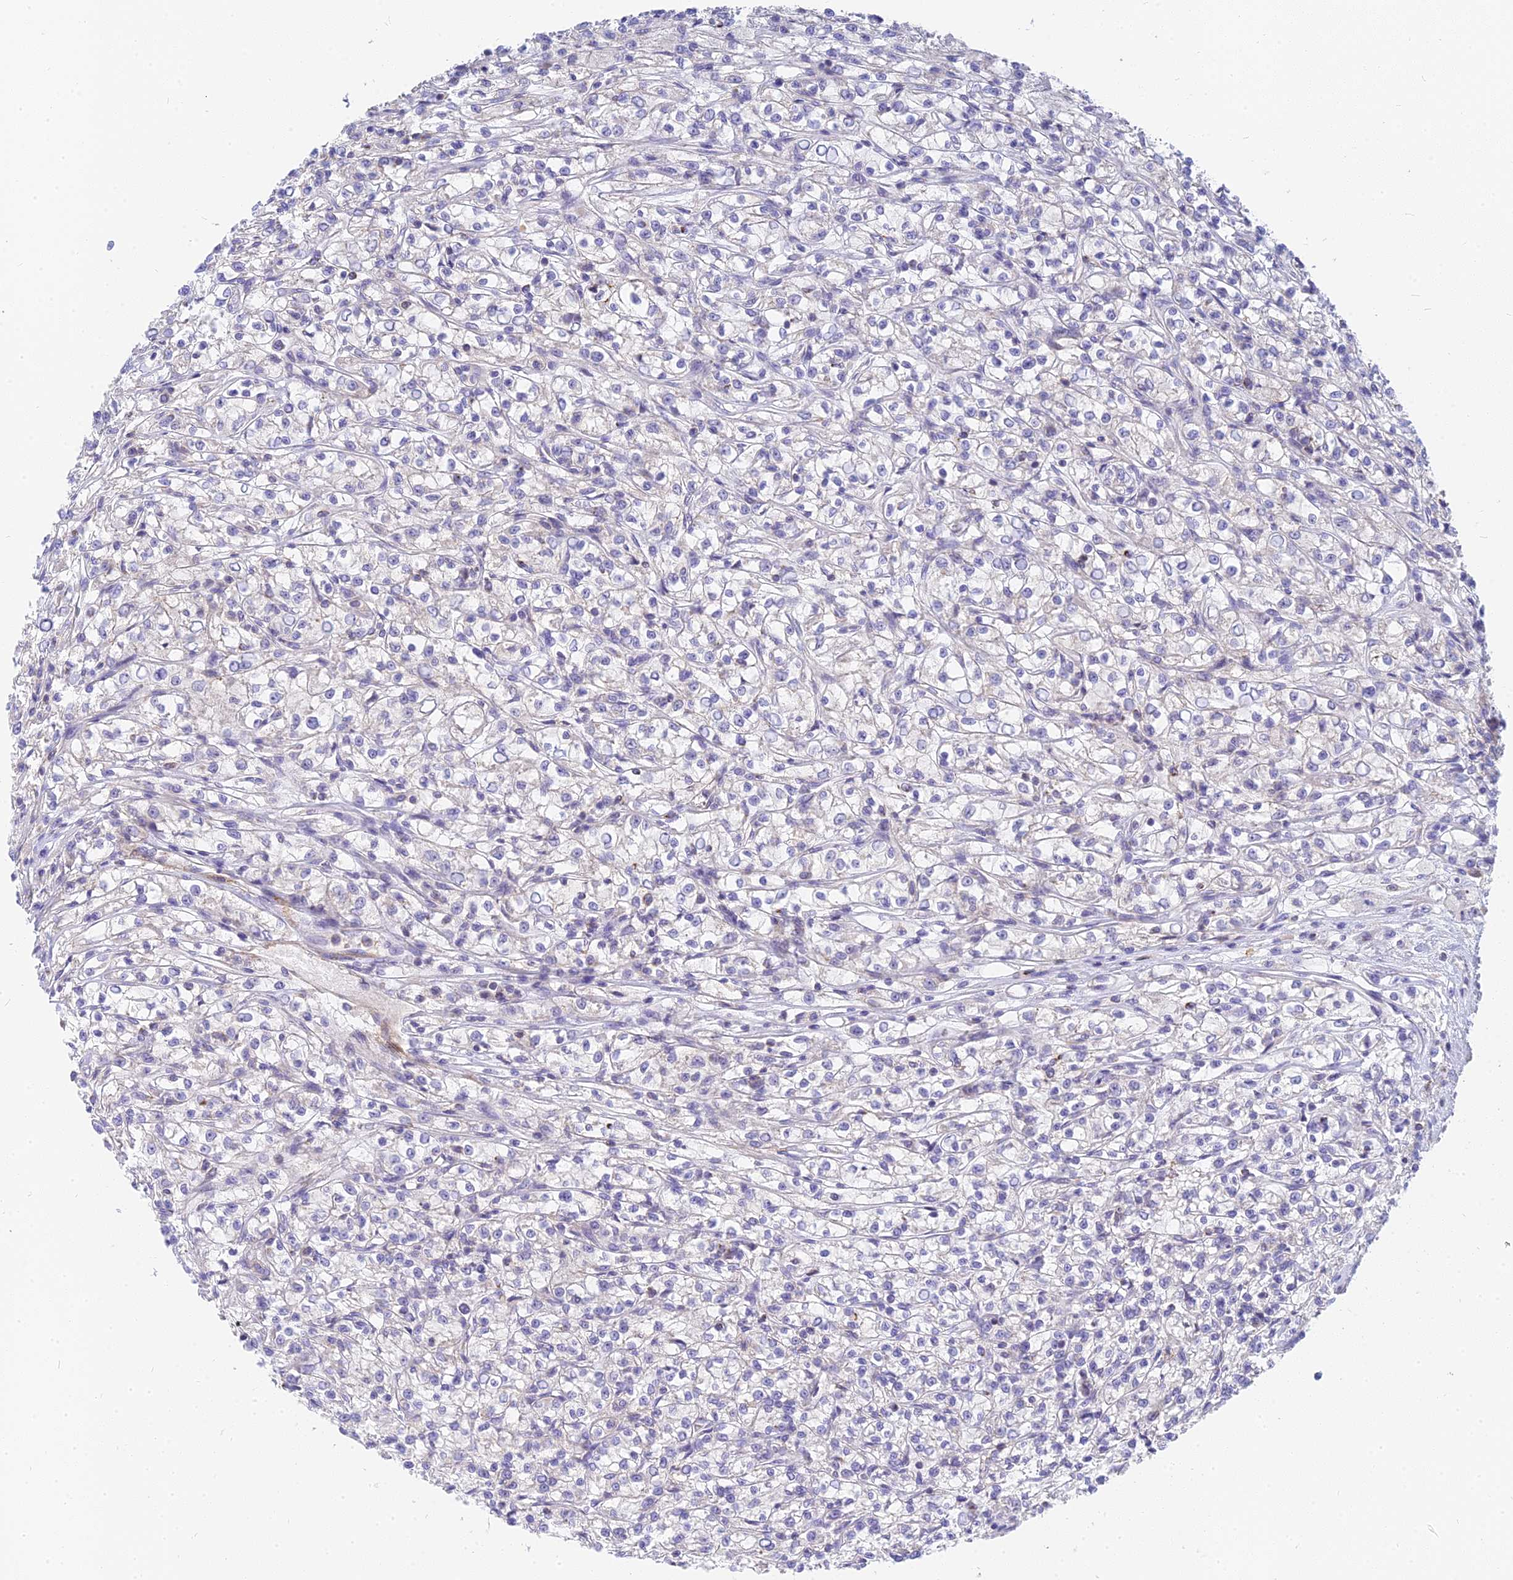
{"staining": {"intensity": "negative", "quantity": "none", "location": "none"}, "tissue": "renal cancer", "cell_type": "Tumor cells", "image_type": "cancer", "snomed": [{"axis": "morphology", "description": "Adenocarcinoma, NOS"}, {"axis": "topography", "description": "Kidney"}], "caption": "Tumor cells are negative for protein expression in human renal cancer (adenocarcinoma).", "gene": "MRPL15", "patient": {"sex": "female", "age": 59}}